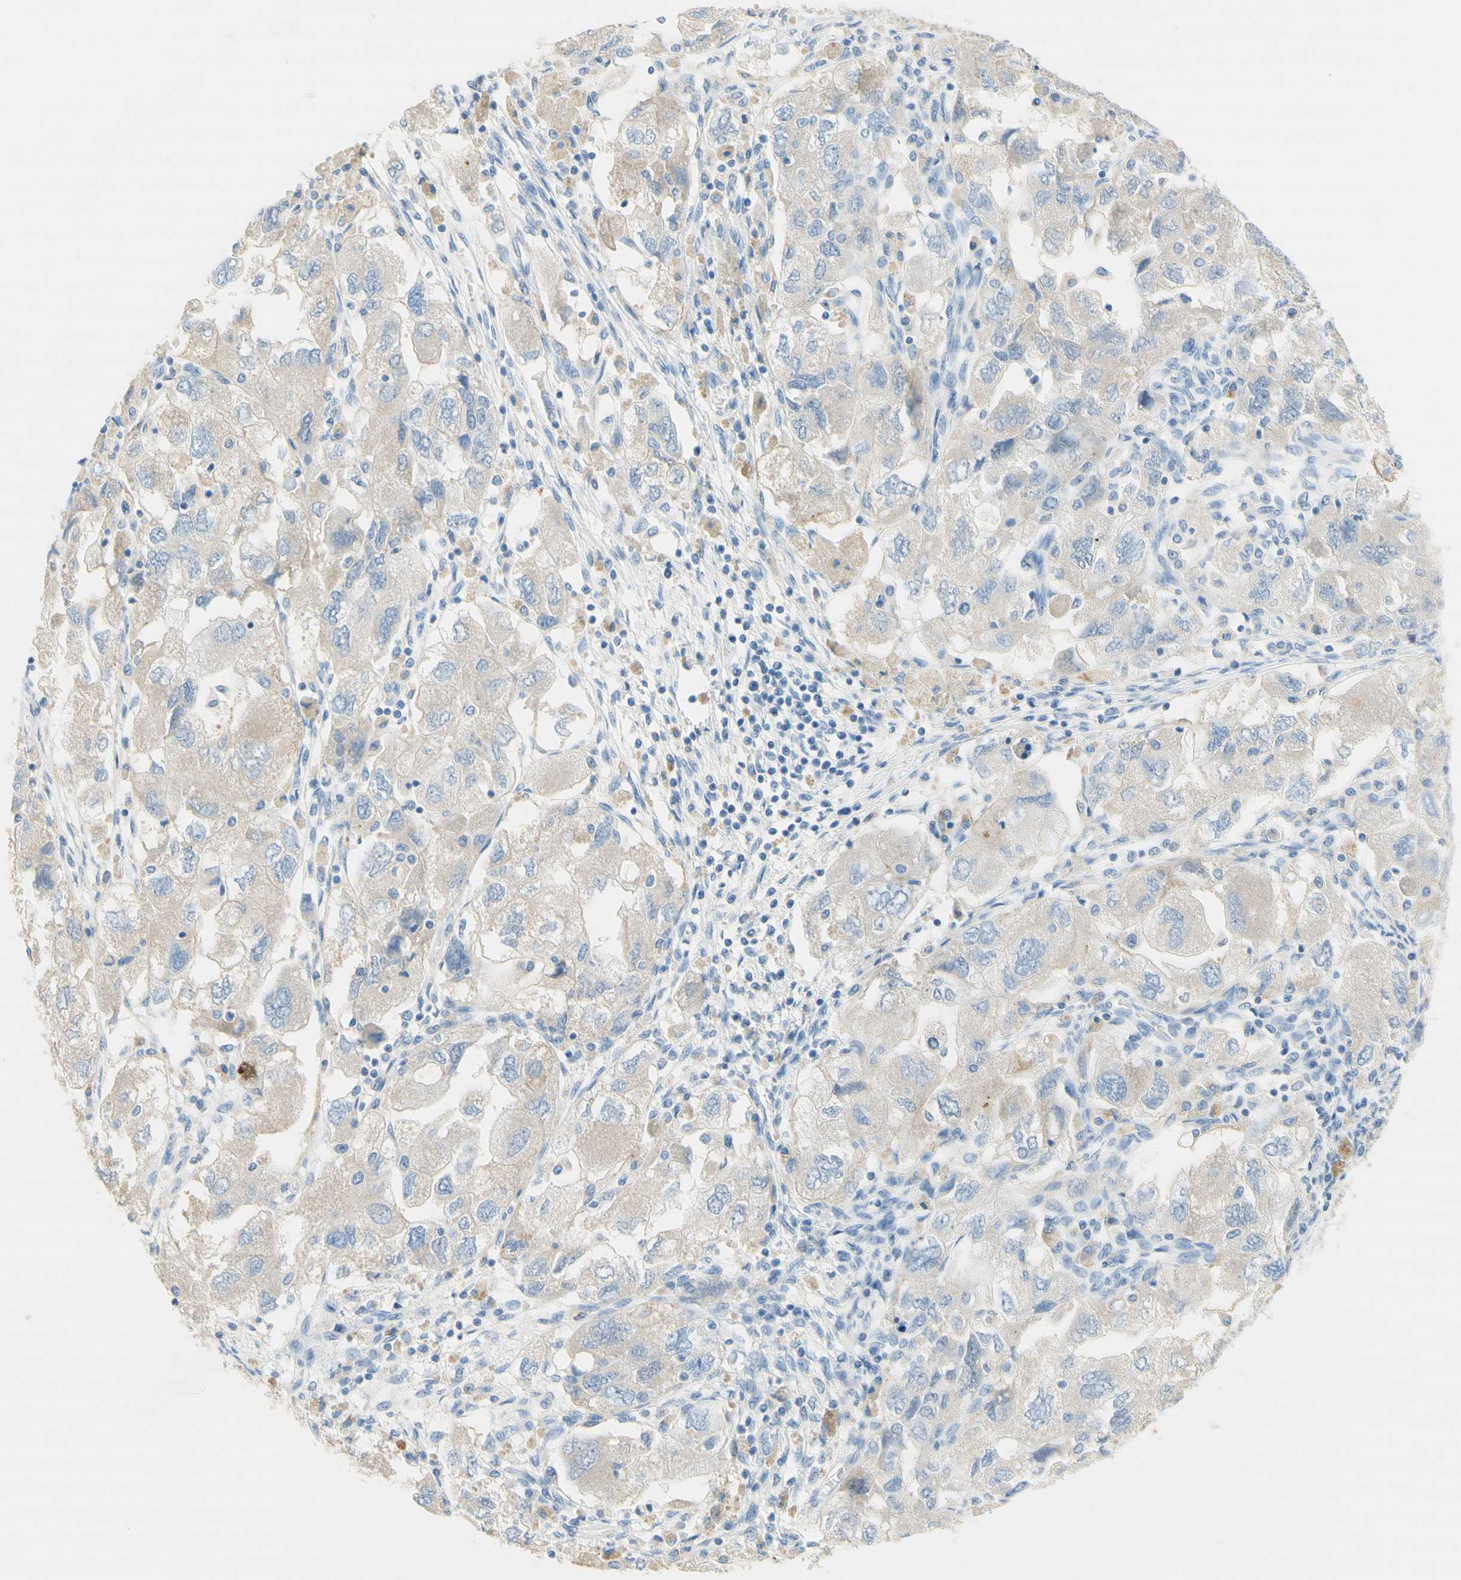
{"staining": {"intensity": "weak", "quantity": "<25%", "location": "cytoplasmic/membranous"}, "tissue": "ovarian cancer", "cell_type": "Tumor cells", "image_type": "cancer", "snomed": [{"axis": "morphology", "description": "Carcinoma, NOS"}, {"axis": "morphology", "description": "Cystadenocarcinoma, serous, NOS"}, {"axis": "topography", "description": "Ovary"}], "caption": "Tumor cells show no significant staining in ovarian carcinoma.", "gene": "POLR2J3", "patient": {"sex": "female", "age": 69}}